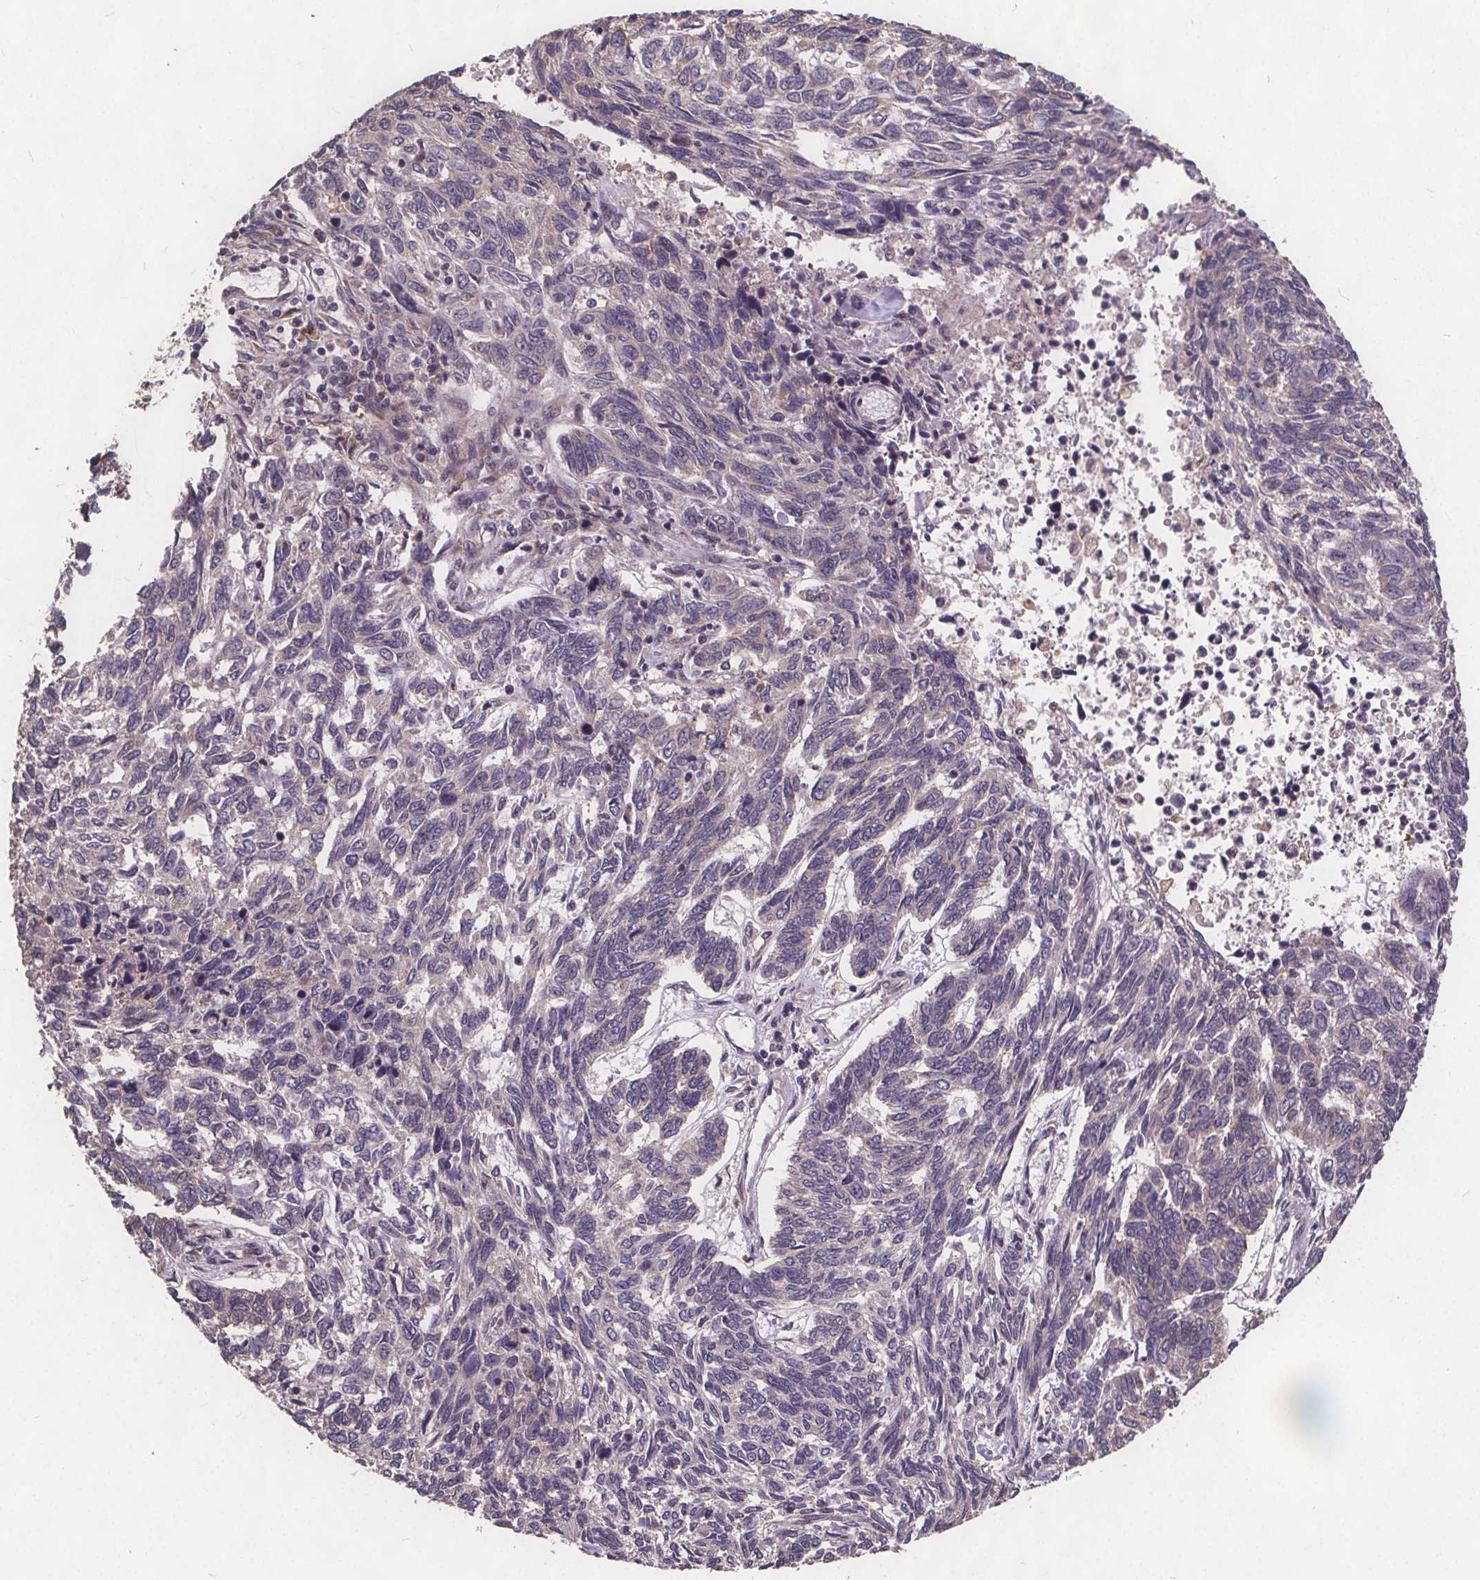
{"staining": {"intensity": "negative", "quantity": "none", "location": "none"}, "tissue": "skin cancer", "cell_type": "Tumor cells", "image_type": "cancer", "snomed": [{"axis": "morphology", "description": "Basal cell carcinoma"}, {"axis": "topography", "description": "Skin"}], "caption": "Histopathology image shows no protein positivity in tumor cells of skin cancer tissue.", "gene": "USP9X", "patient": {"sex": "female", "age": 65}}